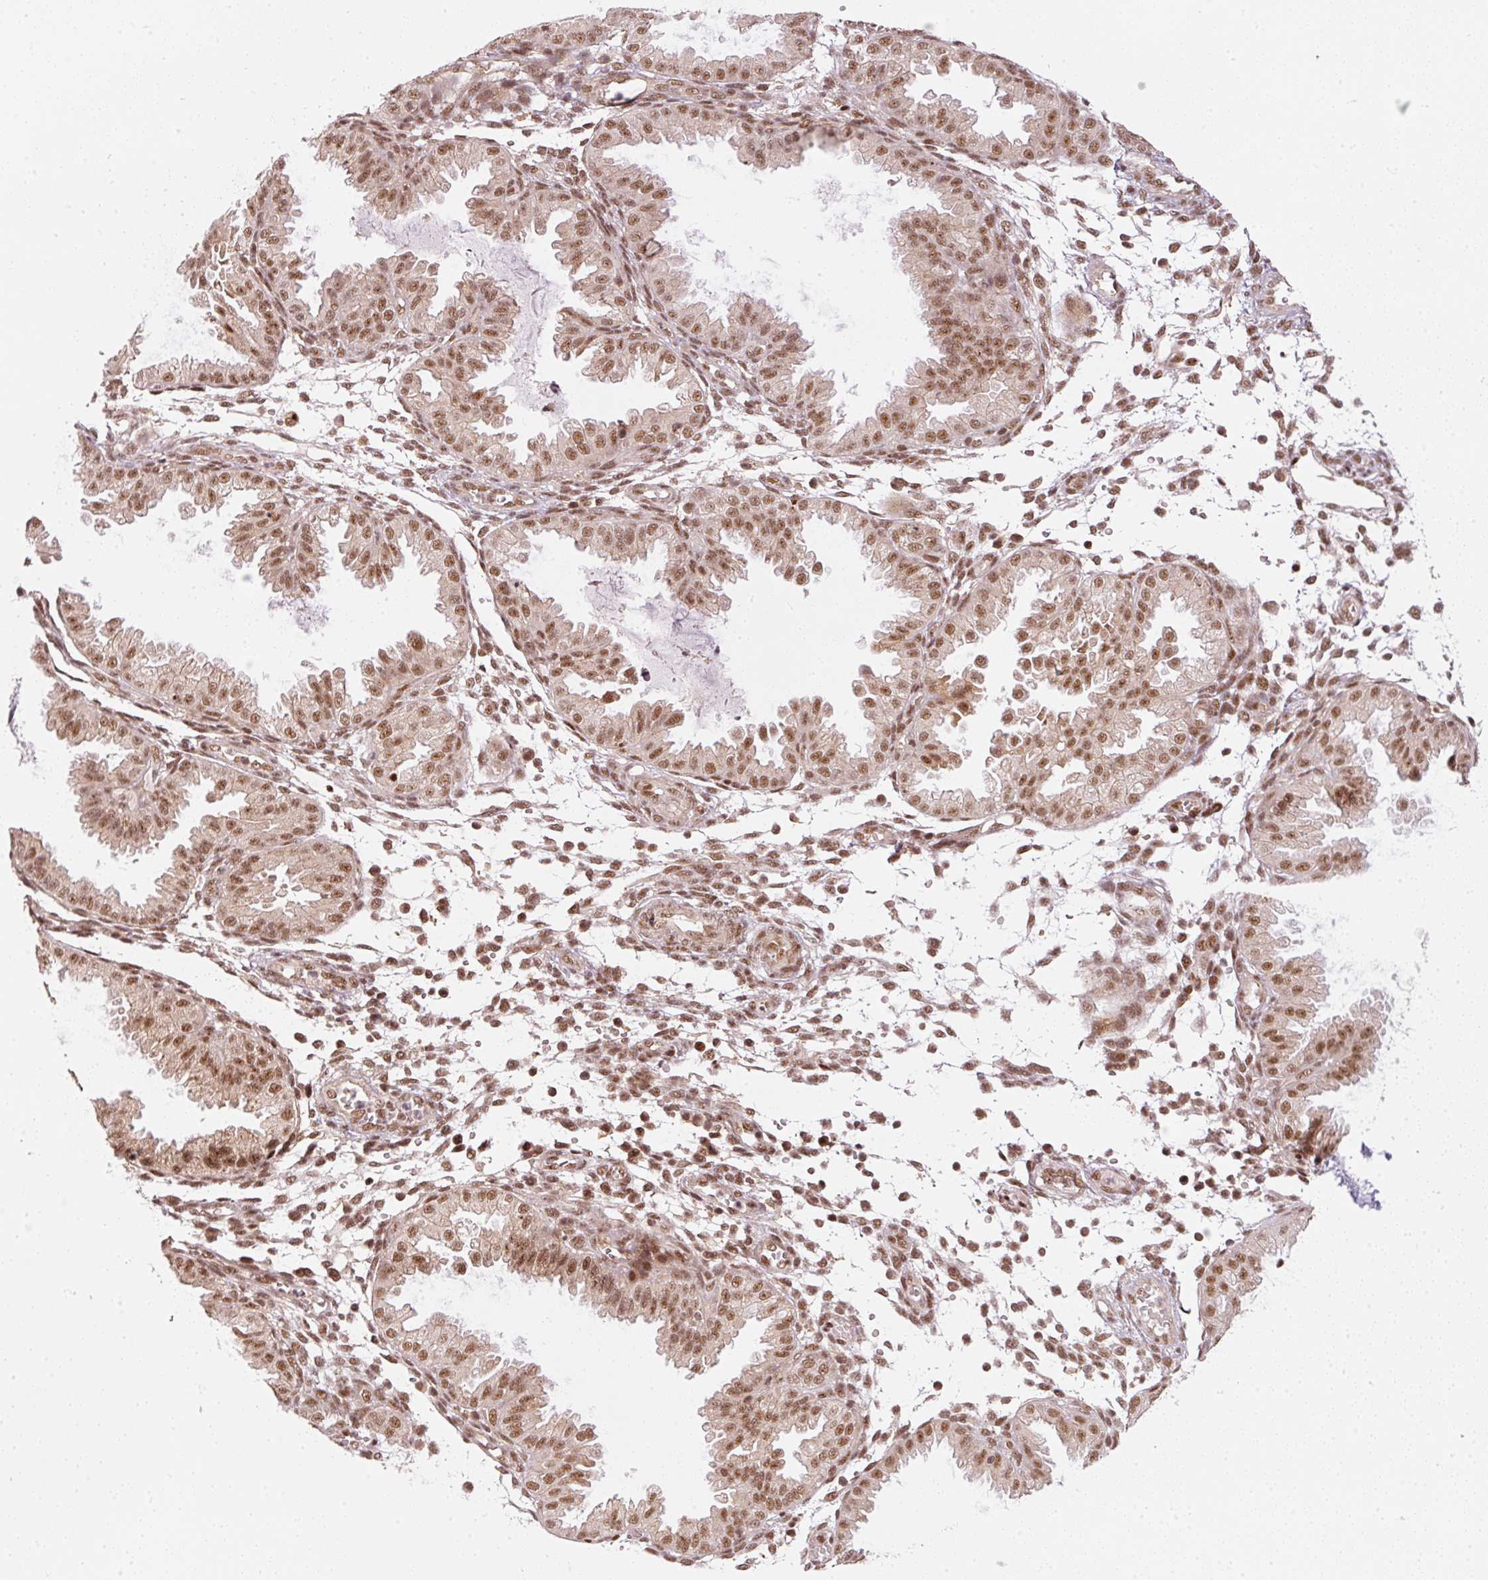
{"staining": {"intensity": "moderate", "quantity": "25%-75%", "location": "nuclear"}, "tissue": "endometrium", "cell_type": "Cells in endometrial stroma", "image_type": "normal", "snomed": [{"axis": "morphology", "description": "Normal tissue, NOS"}, {"axis": "topography", "description": "Endometrium"}], "caption": "IHC of benign endometrium reveals medium levels of moderate nuclear staining in about 25%-75% of cells in endometrial stroma.", "gene": "THOC6", "patient": {"sex": "female", "age": 33}}